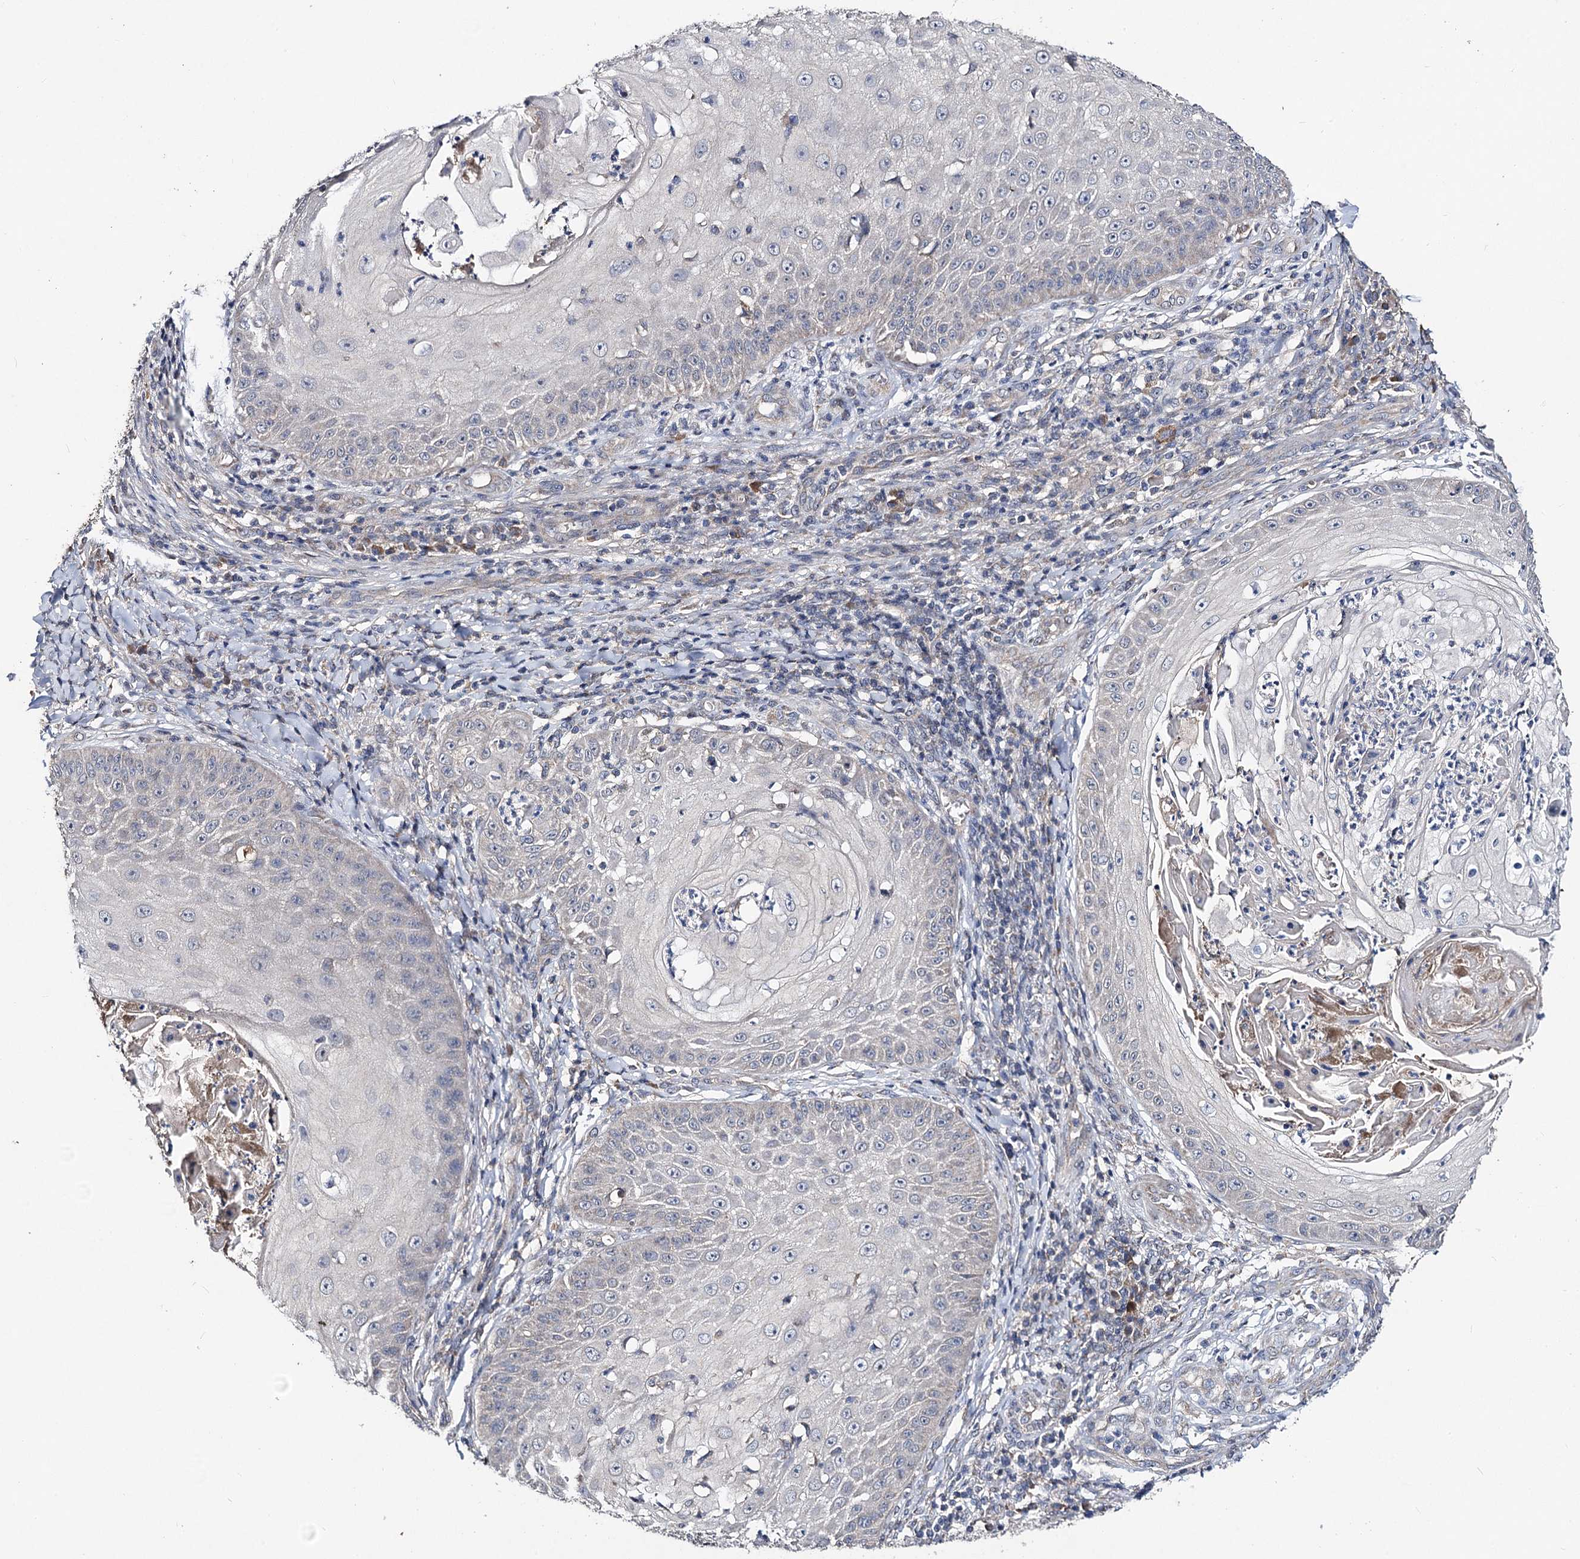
{"staining": {"intensity": "negative", "quantity": "none", "location": "none"}, "tissue": "skin cancer", "cell_type": "Tumor cells", "image_type": "cancer", "snomed": [{"axis": "morphology", "description": "Squamous cell carcinoma, NOS"}, {"axis": "topography", "description": "Skin"}], "caption": "An immunohistochemistry (IHC) histopathology image of squamous cell carcinoma (skin) is shown. There is no staining in tumor cells of squamous cell carcinoma (skin).", "gene": "VPS37D", "patient": {"sex": "male", "age": 70}}